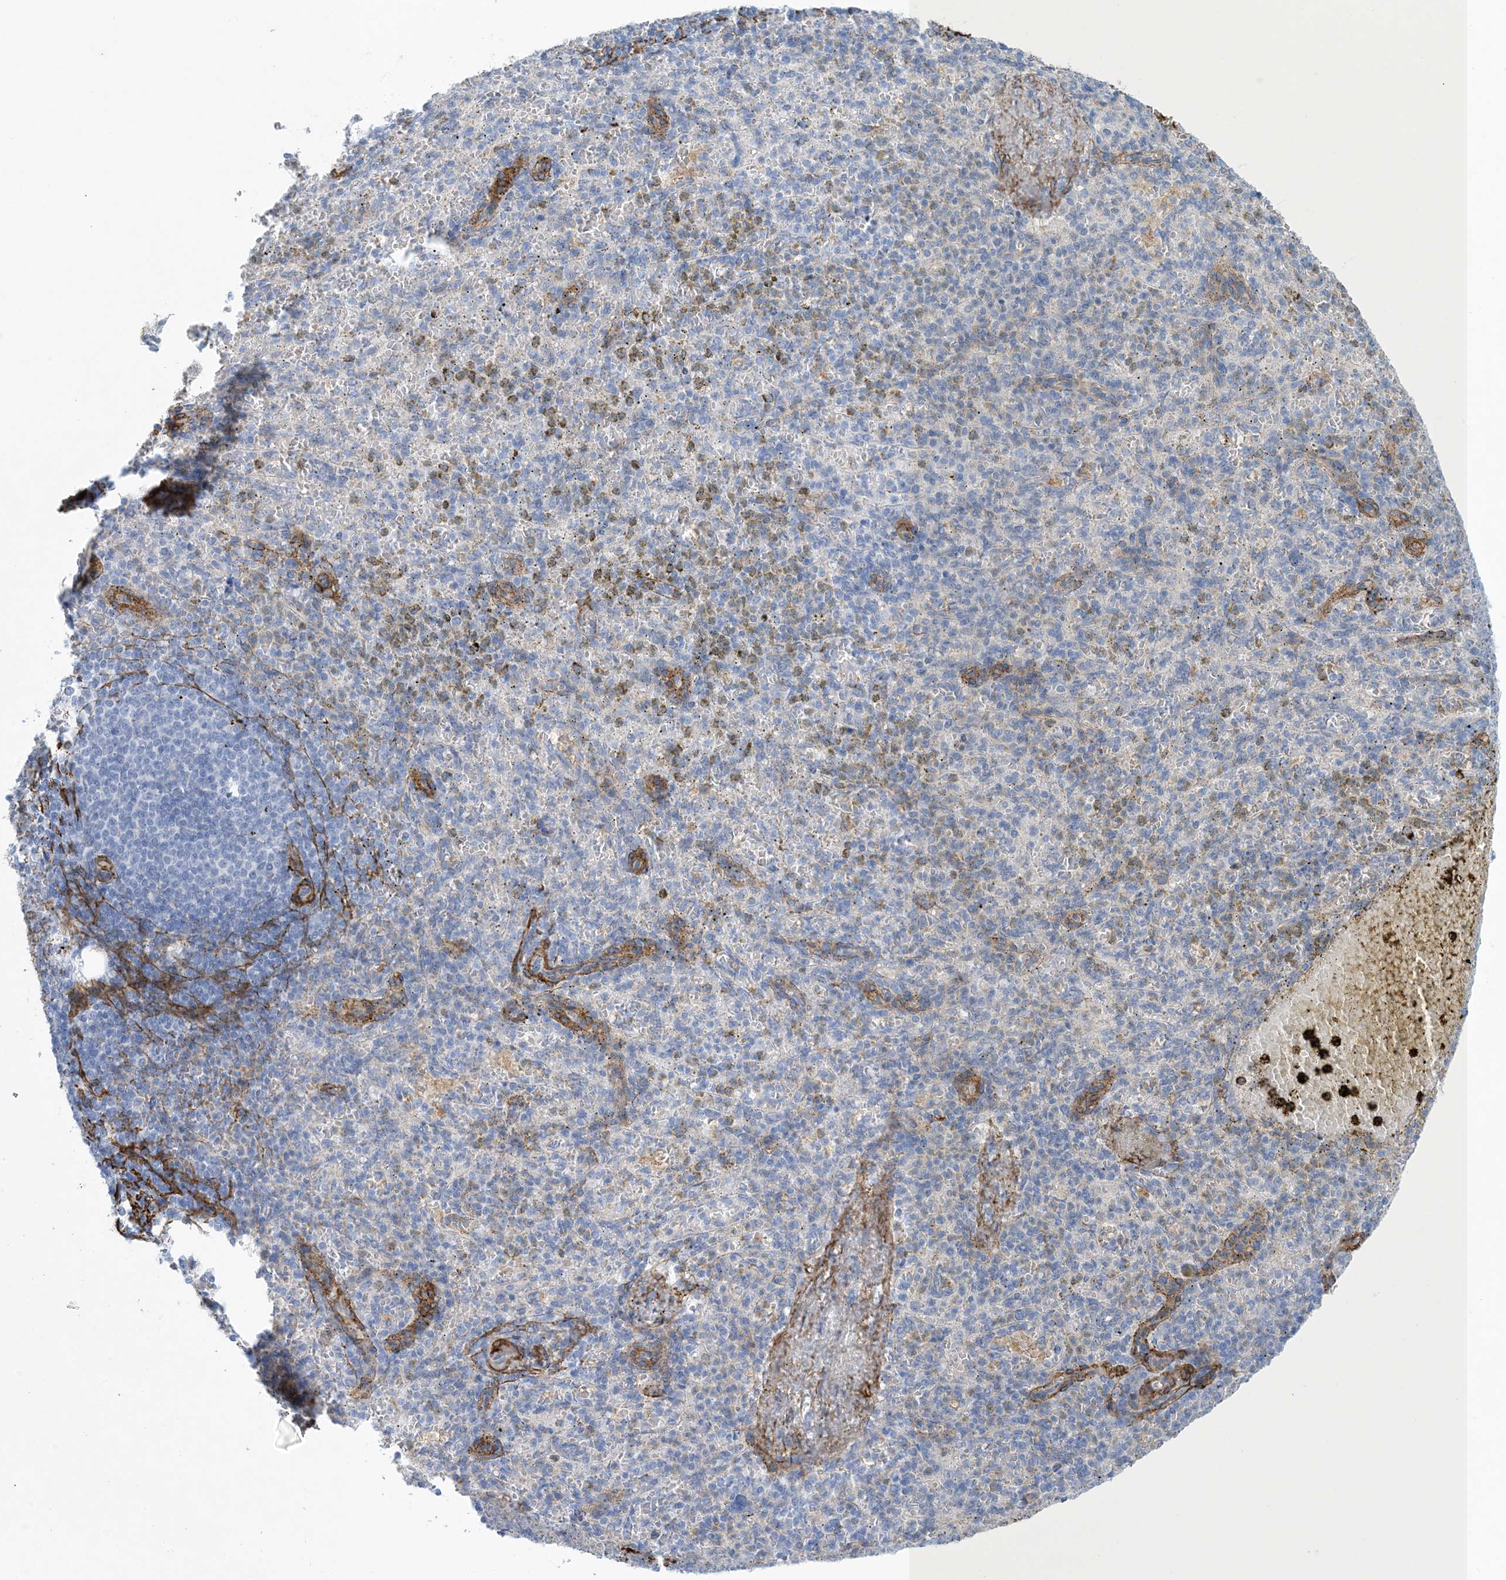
{"staining": {"intensity": "negative", "quantity": "none", "location": "none"}, "tissue": "spleen", "cell_type": "Cells in red pulp", "image_type": "normal", "snomed": [{"axis": "morphology", "description": "Normal tissue, NOS"}, {"axis": "topography", "description": "Spleen"}], "caption": "The photomicrograph exhibits no significant staining in cells in red pulp of spleen. (Brightfield microscopy of DAB immunohistochemistry at high magnification).", "gene": "SHANK1", "patient": {"sex": "female", "age": 74}}